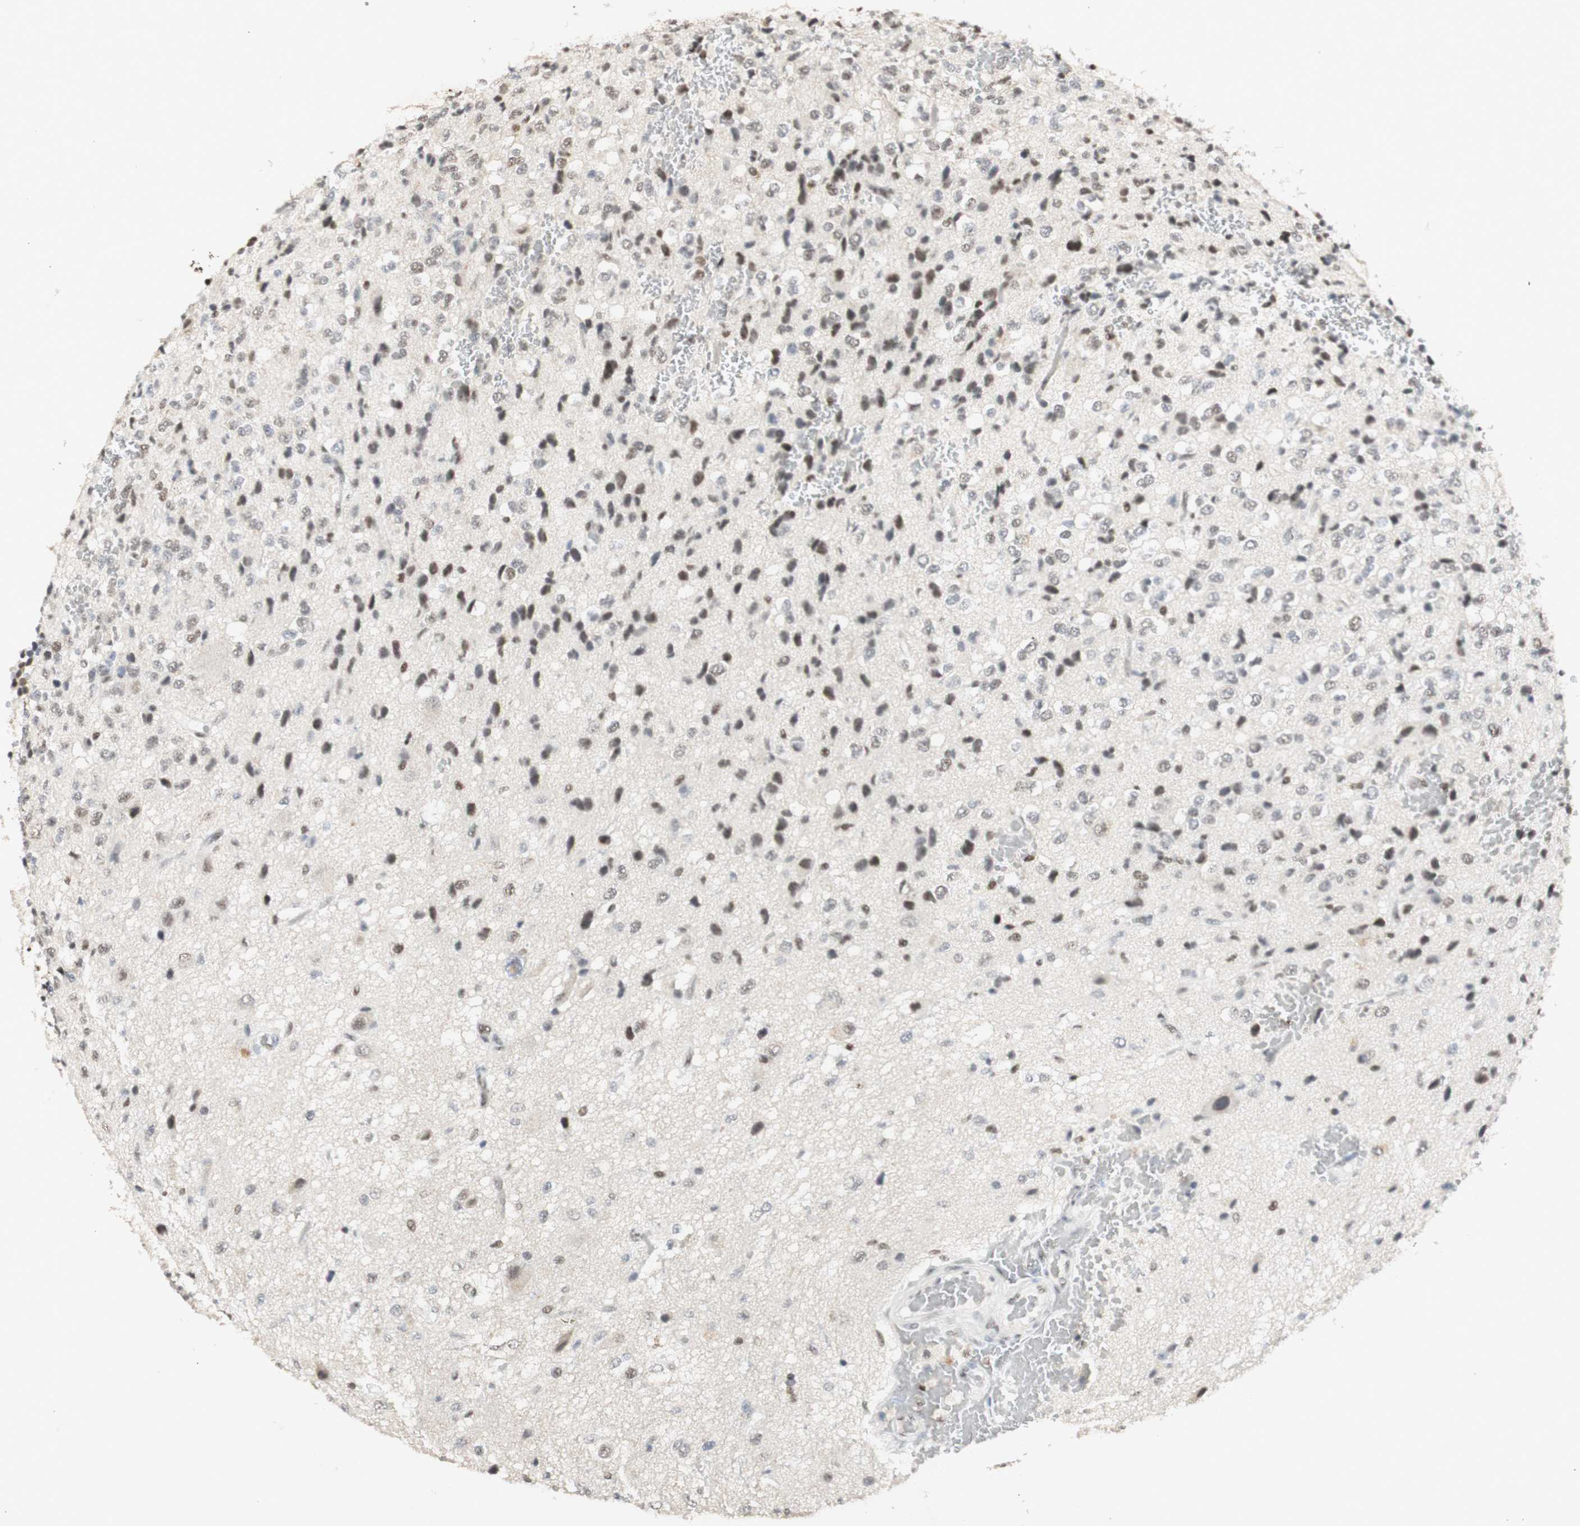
{"staining": {"intensity": "moderate", "quantity": "25%-75%", "location": "nuclear"}, "tissue": "glioma", "cell_type": "Tumor cells", "image_type": "cancer", "snomed": [{"axis": "morphology", "description": "Glioma, malignant, High grade"}, {"axis": "topography", "description": "pancreas cauda"}], "caption": "DAB immunohistochemical staining of human high-grade glioma (malignant) exhibits moderate nuclear protein staining in approximately 25%-75% of tumor cells. (DAB (3,3'-diaminobenzidine) = brown stain, brightfield microscopy at high magnification).", "gene": "SNRPB", "patient": {"sex": "male", "age": 60}}